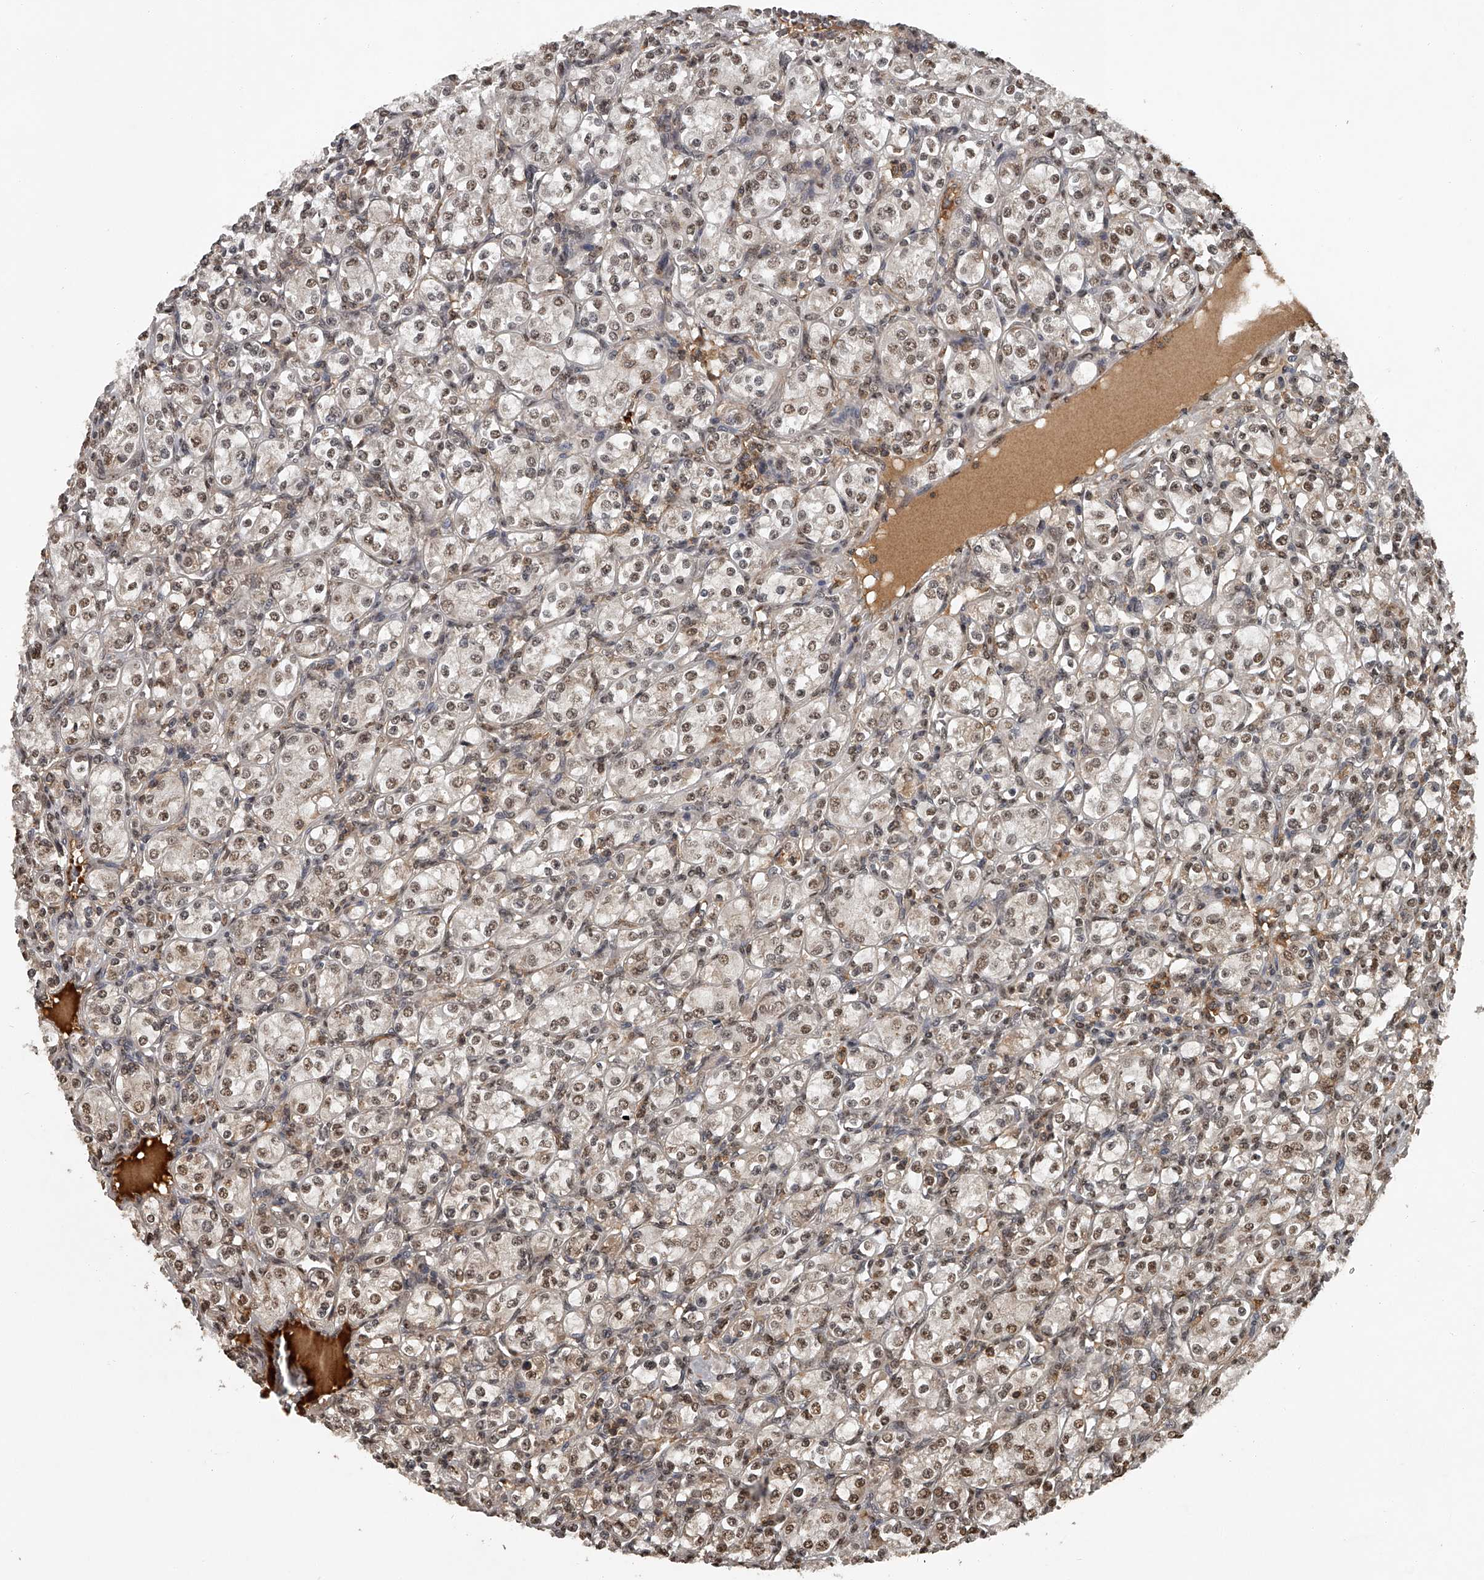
{"staining": {"intensity": "moderate", "quantity": ">75%", "location": "nuclear"}, "tissue": "renal cancer", "cell_type": "Tumor cells", "image_type": "cancer", "snomed": [{"axis": "morphology", "description": "Adenocarcinoma, NOS"}, {"axis": "topography", "description": "Kidney"}], "caption": "A histopathology image of renal cancer stained for a protein demonstrates moderate nuclear brown staining in tumor cells.", "gene": "PLEKHG1", "patient": {"sex": "male", "age": 77}}